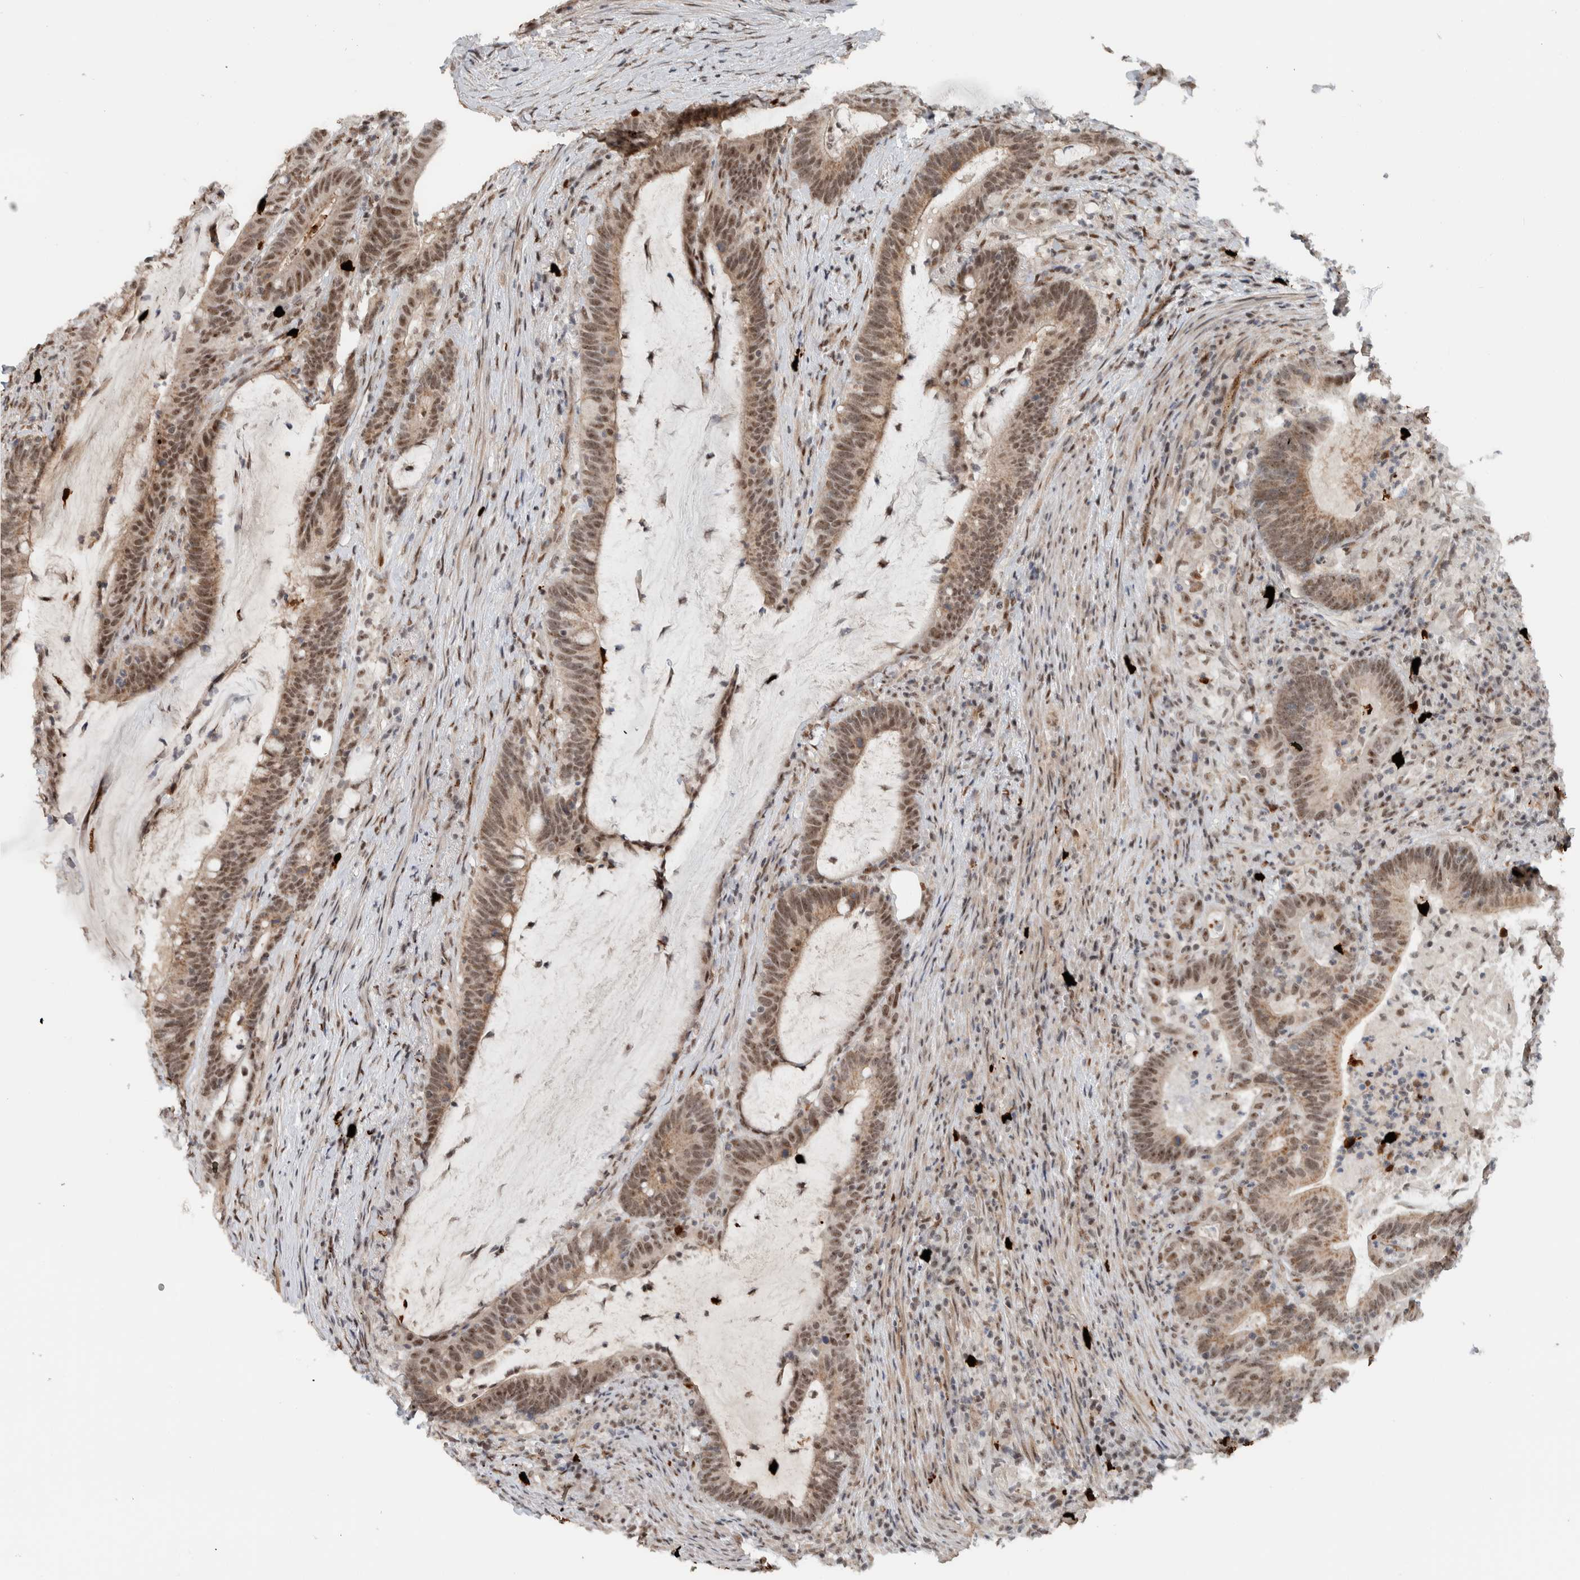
{"staining": {"intensity": "moderate", "quantity": ">75%", "location": "cytoplasmic/membranous,nuclear"}, "tissue": "colorectal cancer", "cell_type": "Tumor cells", "image_type": "cancer", "snomed": [{"axis": "morphology", "description": "Adenocarcinoma, NOS"}, {"axis": "topography", "description": "Colon"}], "caption": "Moderate cytoplasmic/membranous and nuclear protein staining is present in approximately >75% of tumor cells in adenocarcinoma (colorectal).", "gene": "ZFP91", "patient": {"sex": "female", "age": 66}}